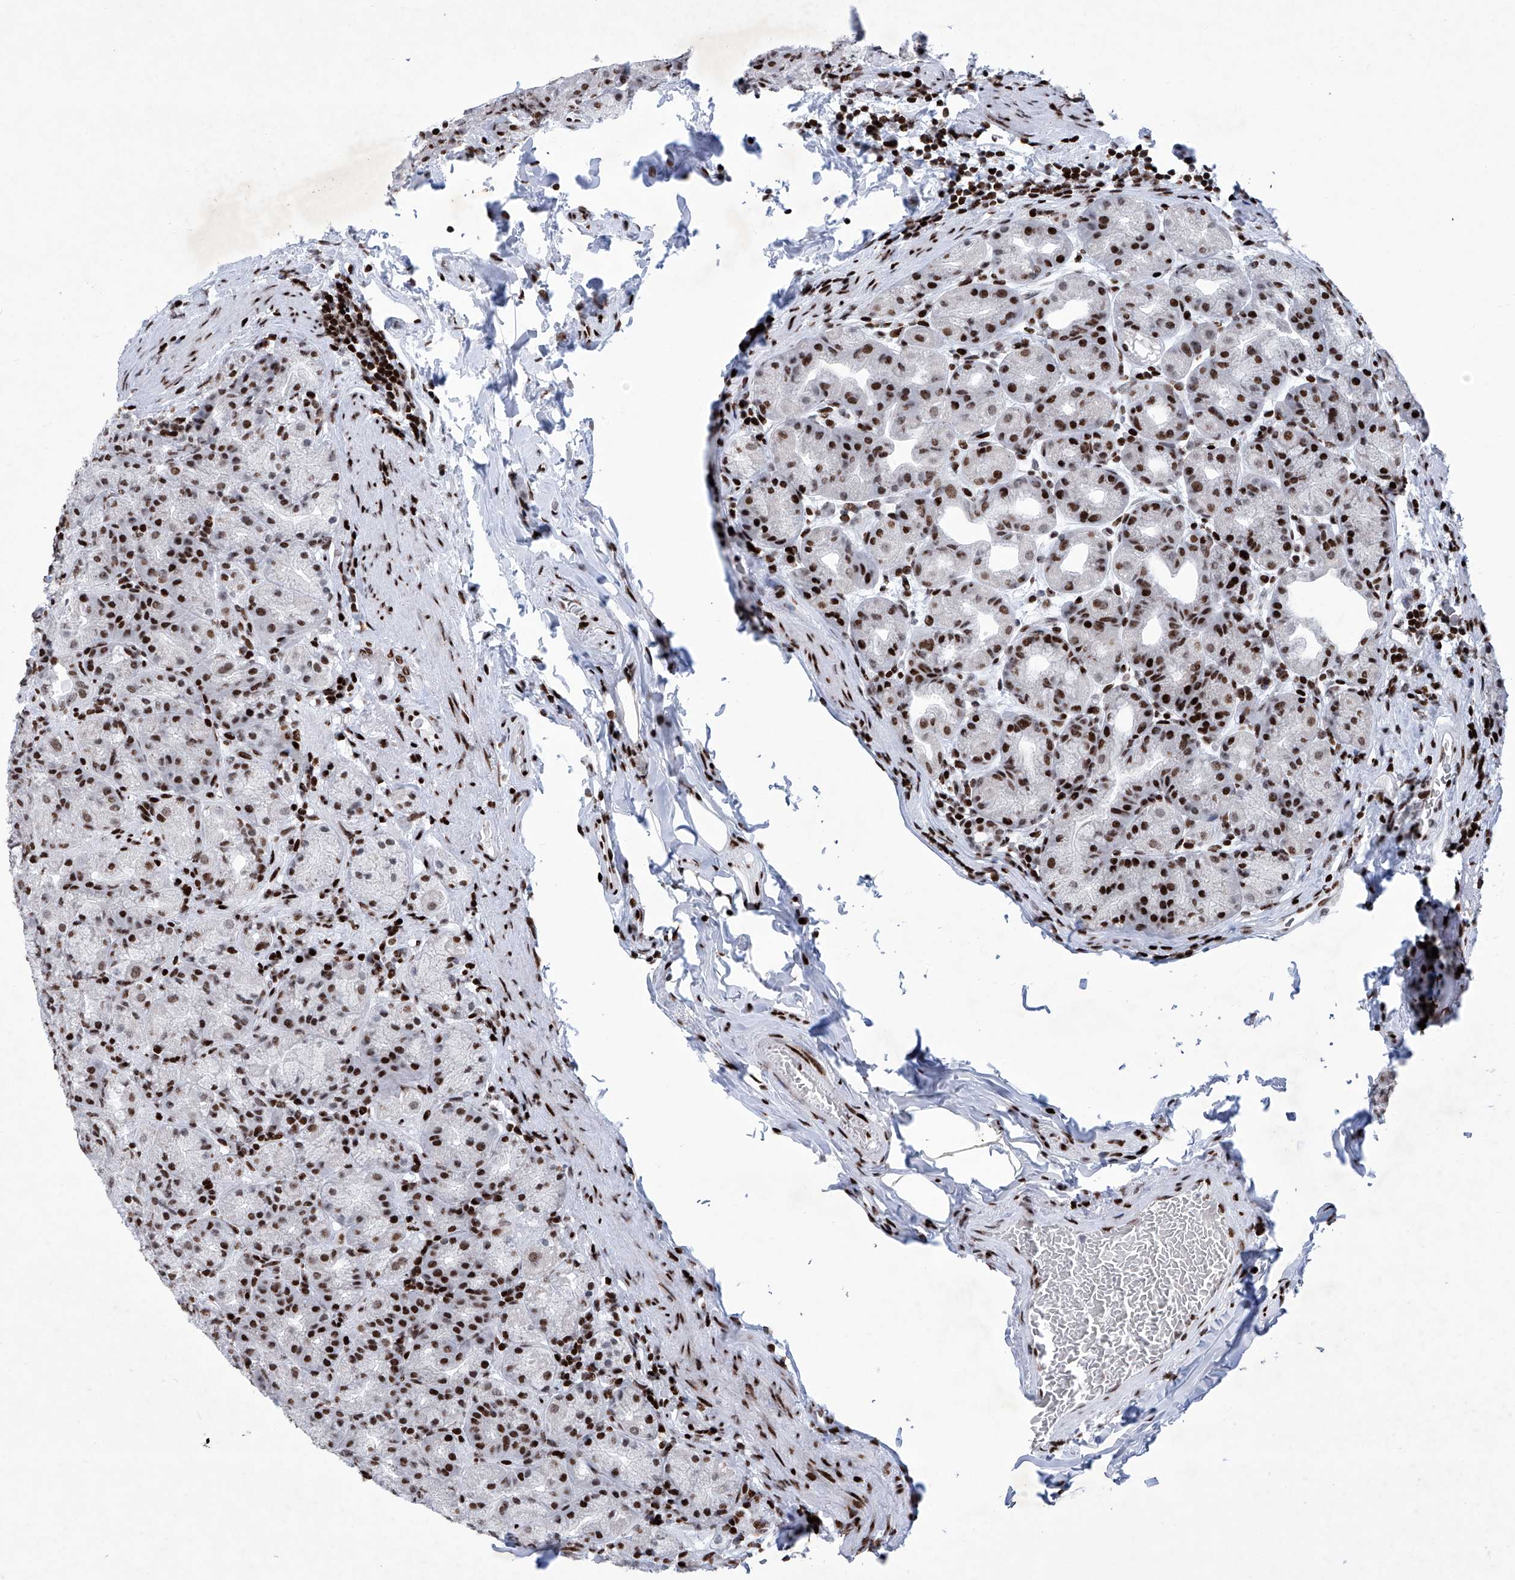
{"staining": {"intensity": "strong", "quantity": ">75%", "location": "nuclear"}, "tissue": "stomach", "cell_type": "Glandular cells", "image_type": "normal", "snomed": [{"axis": "morphology", "description": "Normal tissue, NOS"}, {"axis": "topography", "description": "Stomach, upper"}], "caption": "High-magnification brightfield microscopy of benign stomach stained with DAB (3,3'-diaminobenzidine) (brown) and counterstained with hematoxylin (blue). glandular cells exhibit strong nuclear positivity is appreciated in about>75% of cells.", "gene": "HEY2", "patient": {"sex": "male", "age": 68}}